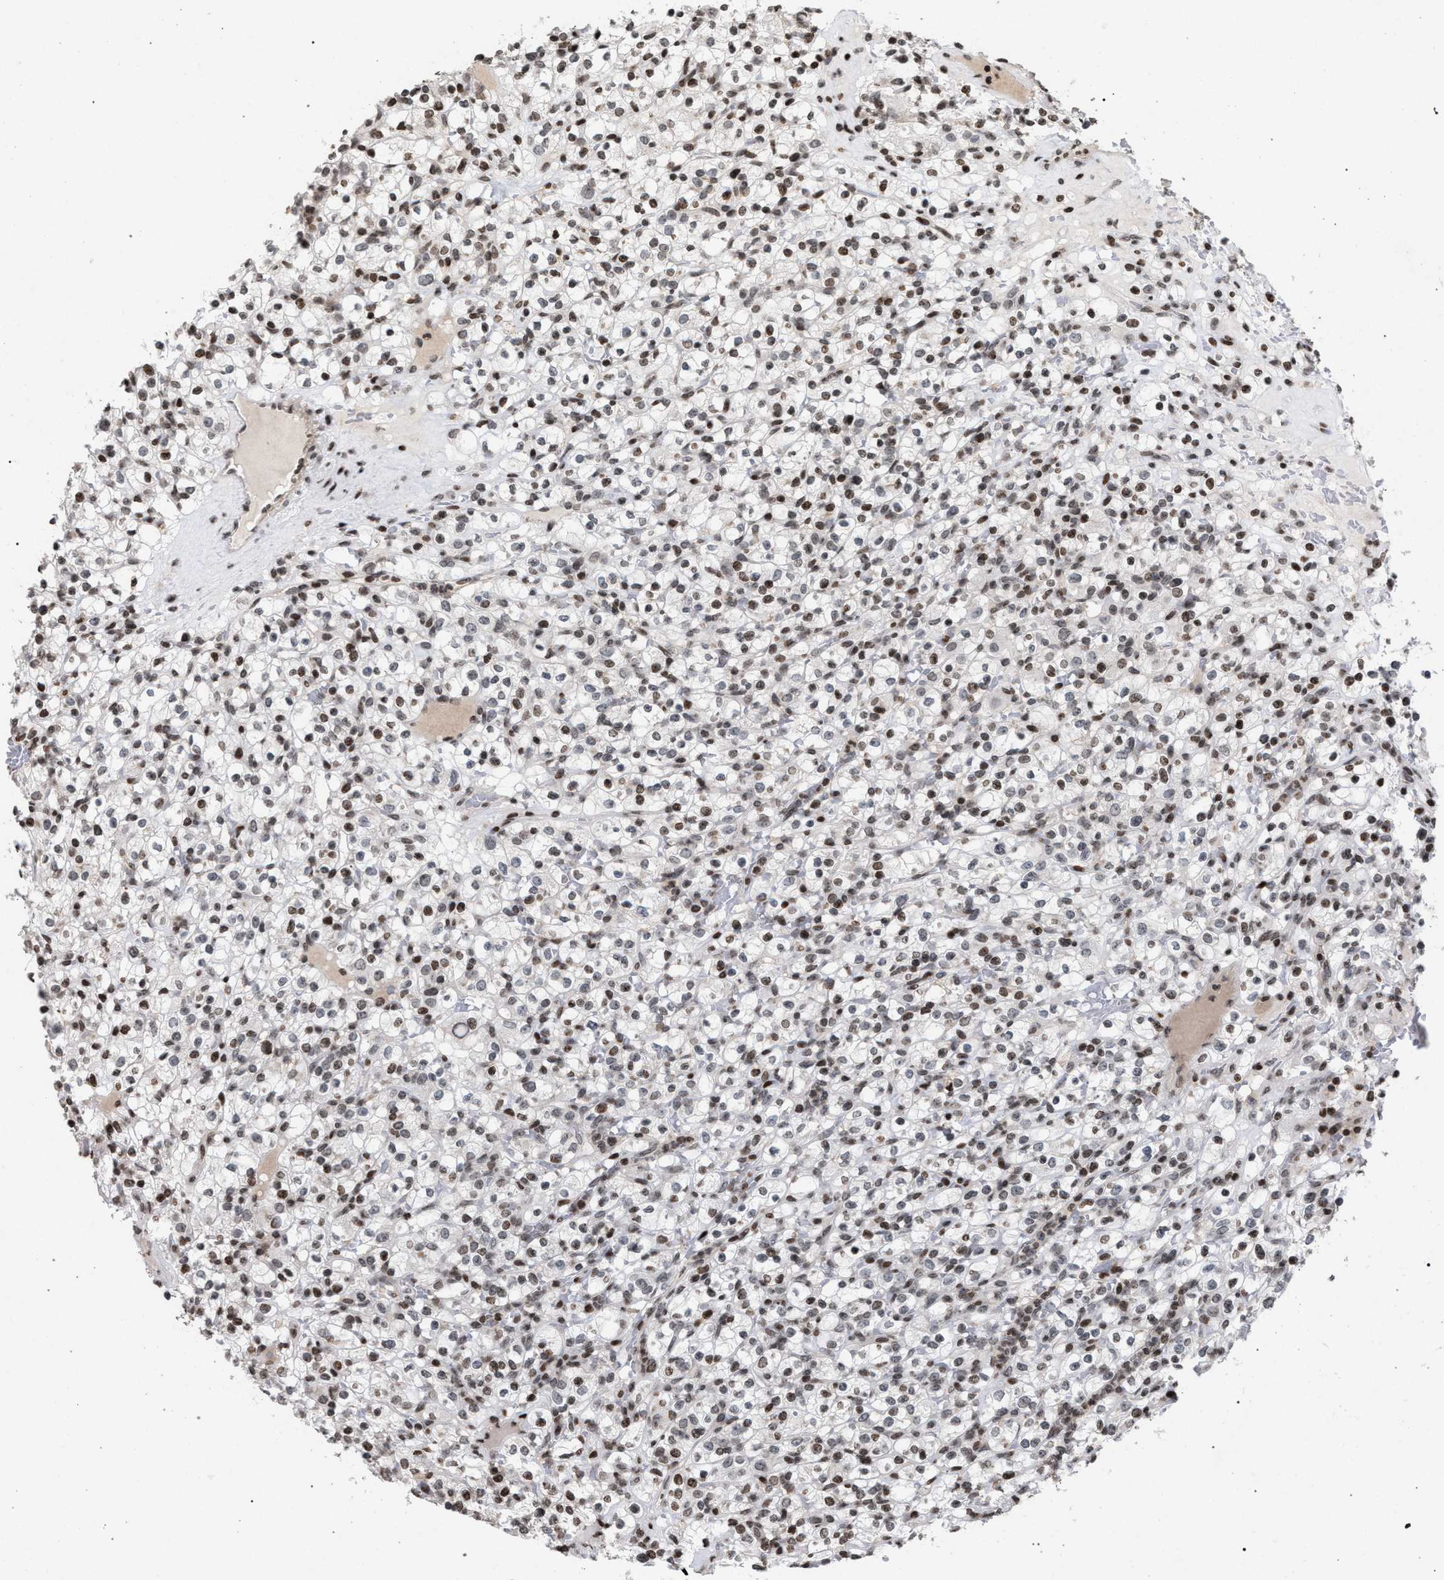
{"staining": {"intensity": "moderate", "quantity": "25%-75%", "location": "nuclear"}, "tissue": "renal cancer", "cell_type": "Tumor cells", "image_type": "cancer", "snomed": [{"axis": "morphology", "description": "Normal tissue, NOS"}, {"axis": "morphology", "description": "Adenocarcinoma, NOS"}, {"axis": "topography", "description": "Kidney"}], "caption": "This micrograph exhibits IHC staining of renal cancer, with medium moderate nuclear expression in about 25%-75% of tumor cells.", "gene": "FOXD3", "patient": {"sex": "female", "age": 72}}